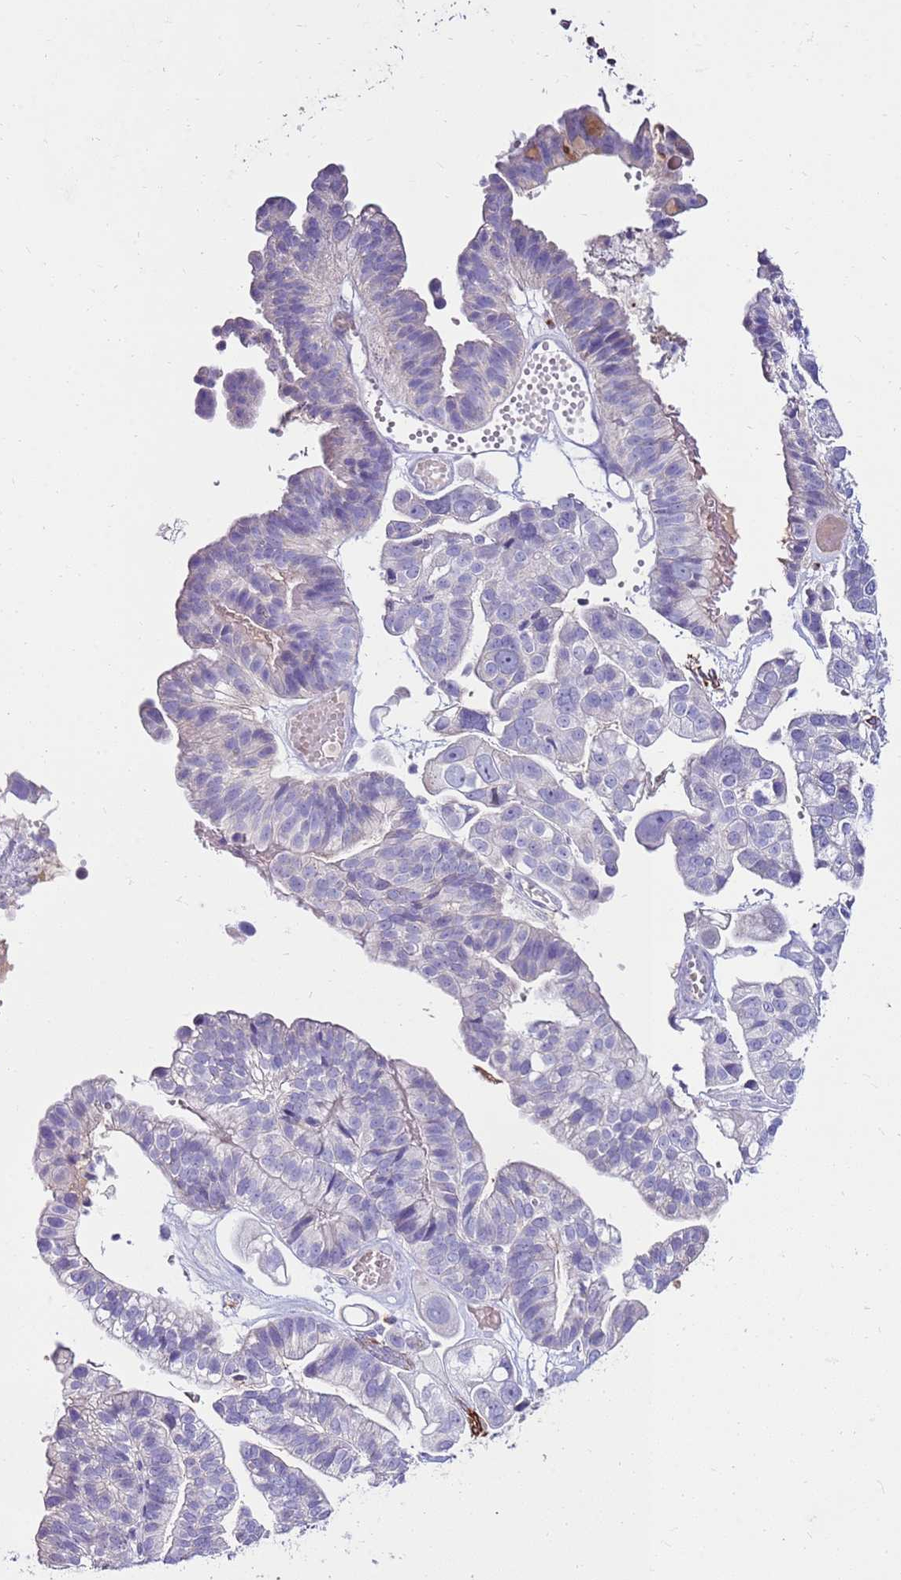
{"staining": {"intensity": "negative", "quantity": "none", "location": "none"}, "tissue": "ovarian cancer", "cell_type": "Tumor cells", "image_type": "cancer", "snomed": [{"axis": "morphology", "description": "Cystadenocarcinoma, serous, NOS"}, {"axis": "topography", "description": "Ovary"}], "caption": "Image shows no significant protein staining in tumor cells of ovarian cancer.", "gene": "EVPLL", "patient": {"sex": "female", "age": 56}}